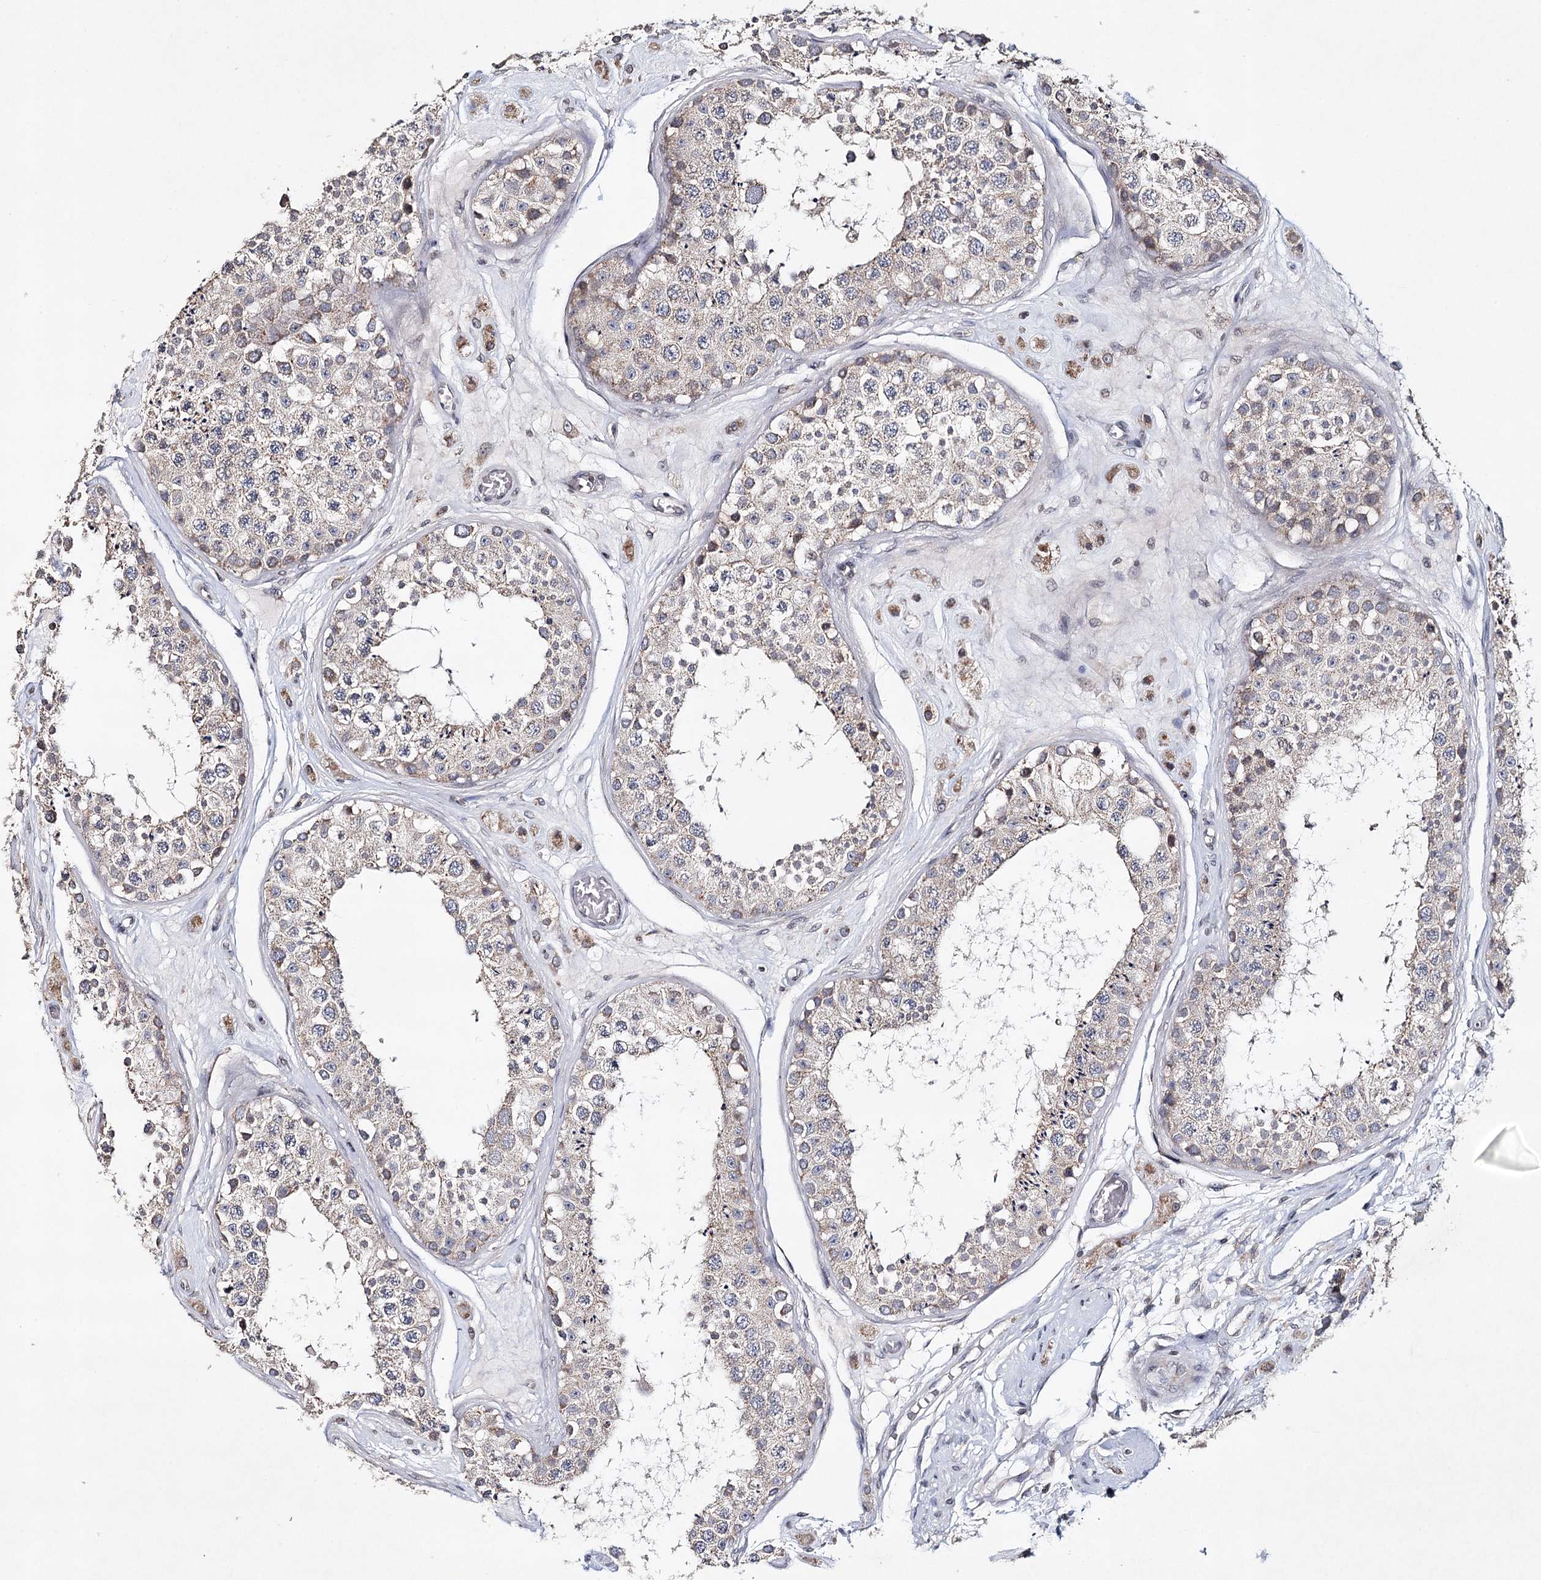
{"staining": {"intensity": "weak", "quantity": "<25%", "location": "cytoplasmic/membranous"}, "tissue": "testis", "cell_type": "Cells in seminiferous ducts", "image_type": "normal", "snomed": [{"axis": "morphology", "description": "Normal tissue, NOS"}, {"axis": "topography", "description": "Testis"}], "caption": "The photomicrograph shows no significant expression in cells in seminiferous ducts of testis. (Immunohistochemistry (ihc), brightfield microscopy, high magnification).", "gene": "ICOS", "patient": {"sex": "male", "age": 25}}